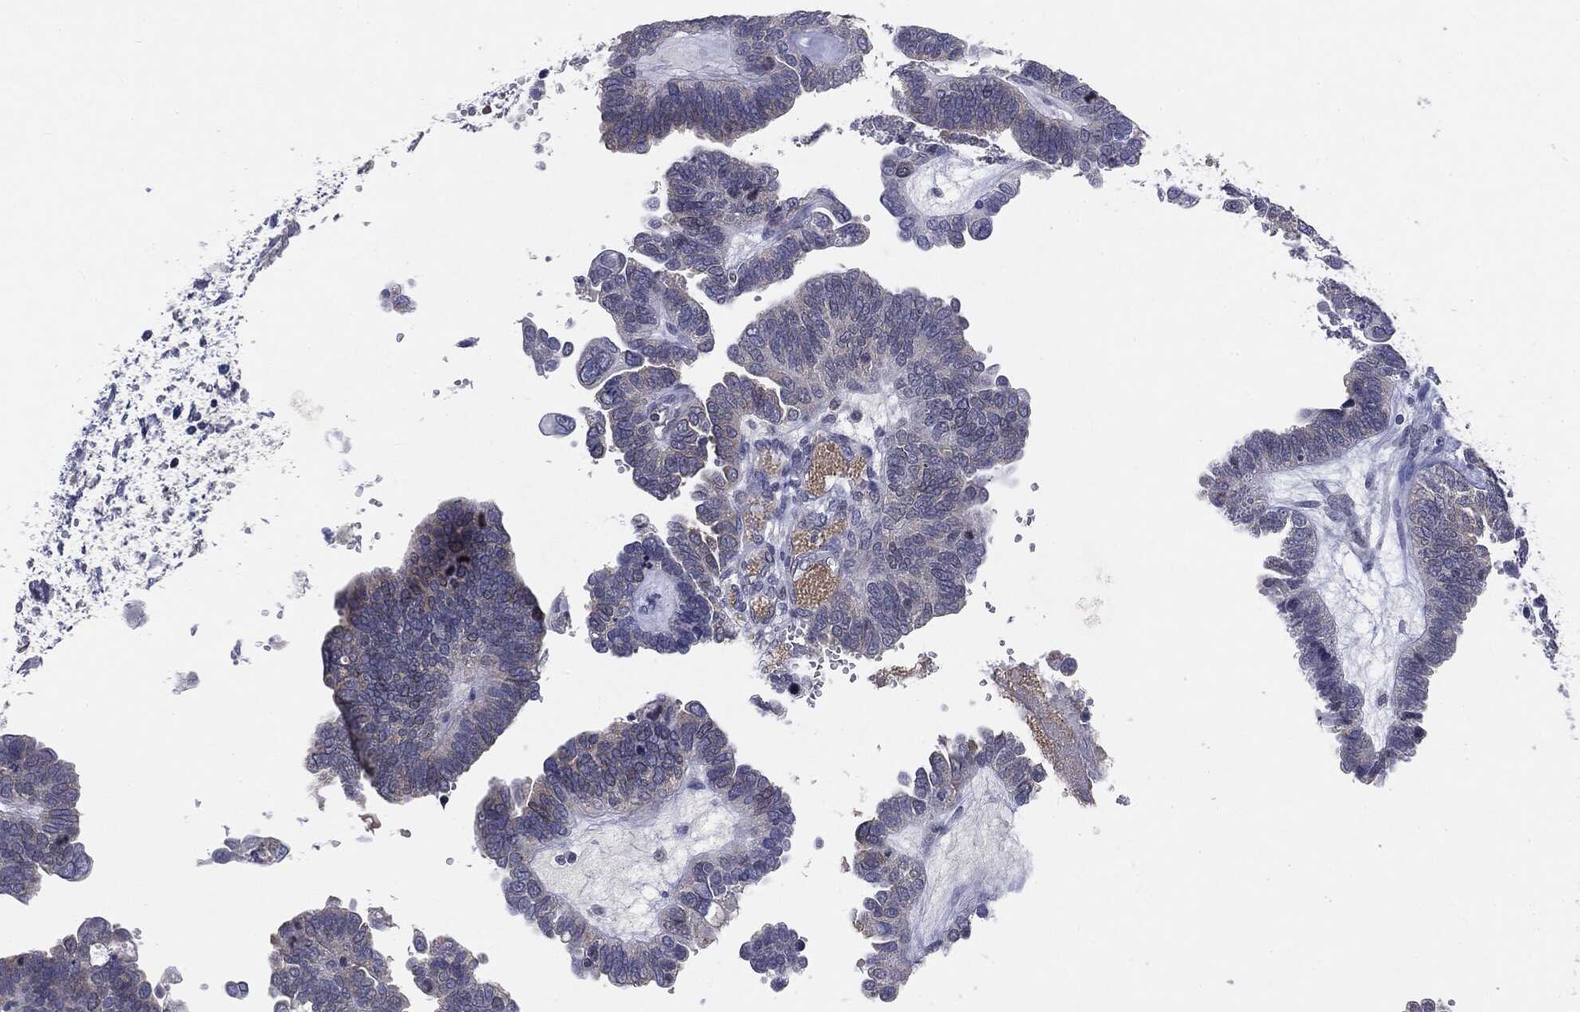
{"staining": {"intensity": "negative", "quantity": "none", "location": "none"}, "tissue": "ovarian cancer", "cell_type": "Tumor cells", "image_type": "cancer", "snomed": [{"axis": "morphology", "description": "Cystadenocarcinoma, serous, NOS"}, {"axis": "topography", "description": "Ovary"}], "caption": "This is an immunohistochemistry (IHC) micrograph of ovarian serous cystadenocarcinoma. There is no positivity in tumor cells.", "gene": "KIF2C", "patient": {"sex": "female", "age": 51}}